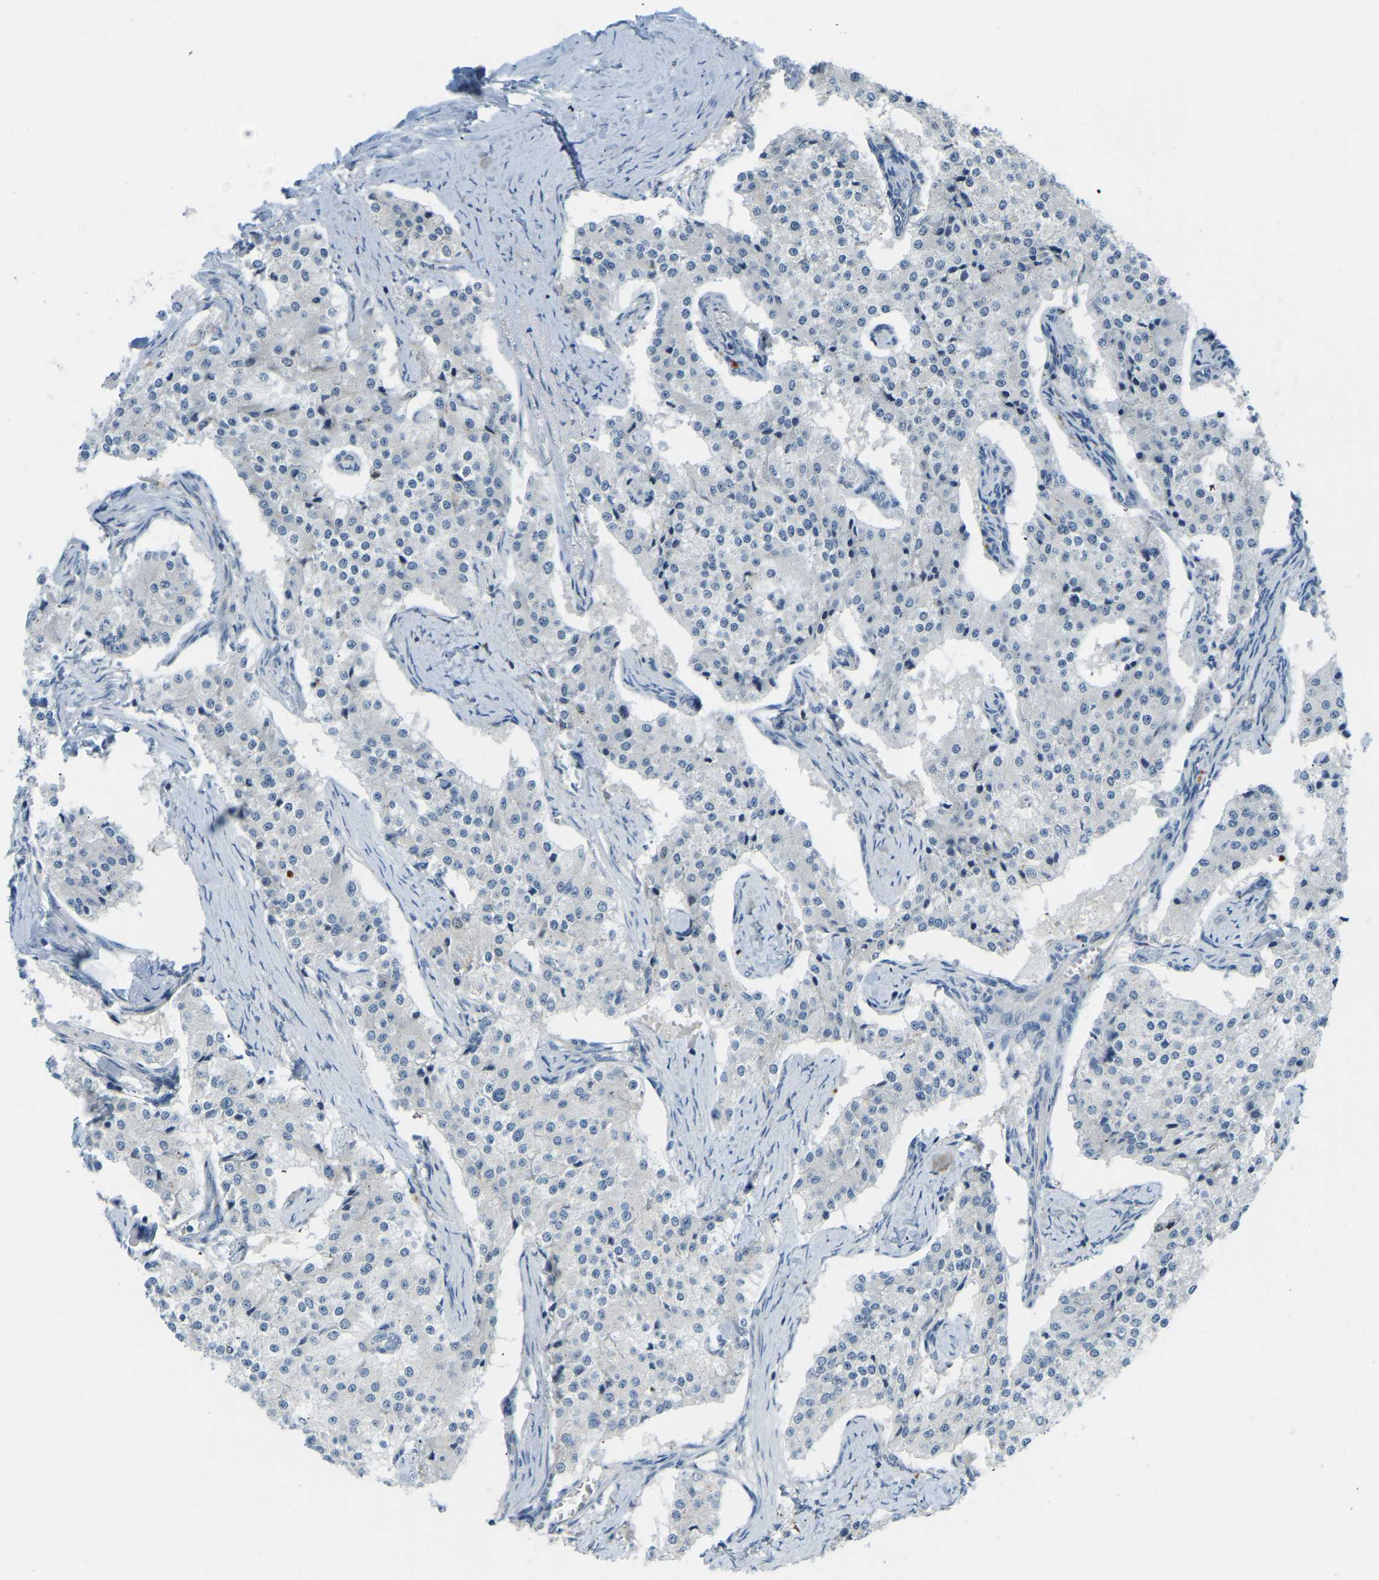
{"staining": {"intensity": "negative", "quantity": "none", "location": "none"}, "tissue": "carcinoid", "cell_type": "Tumor cells", "image_type": "cancer", "snomed": [{"axis": "morphology", "description": "Carcinoid, malignant, NOS"}, {"axis": "topography", "description": "Colon"}], "caption": "Protein analysis of malignant carcinoid reveals no significant staining in tumor cells.", "gene": "NME8", "patient": {"sex": "female", "age": 52}}